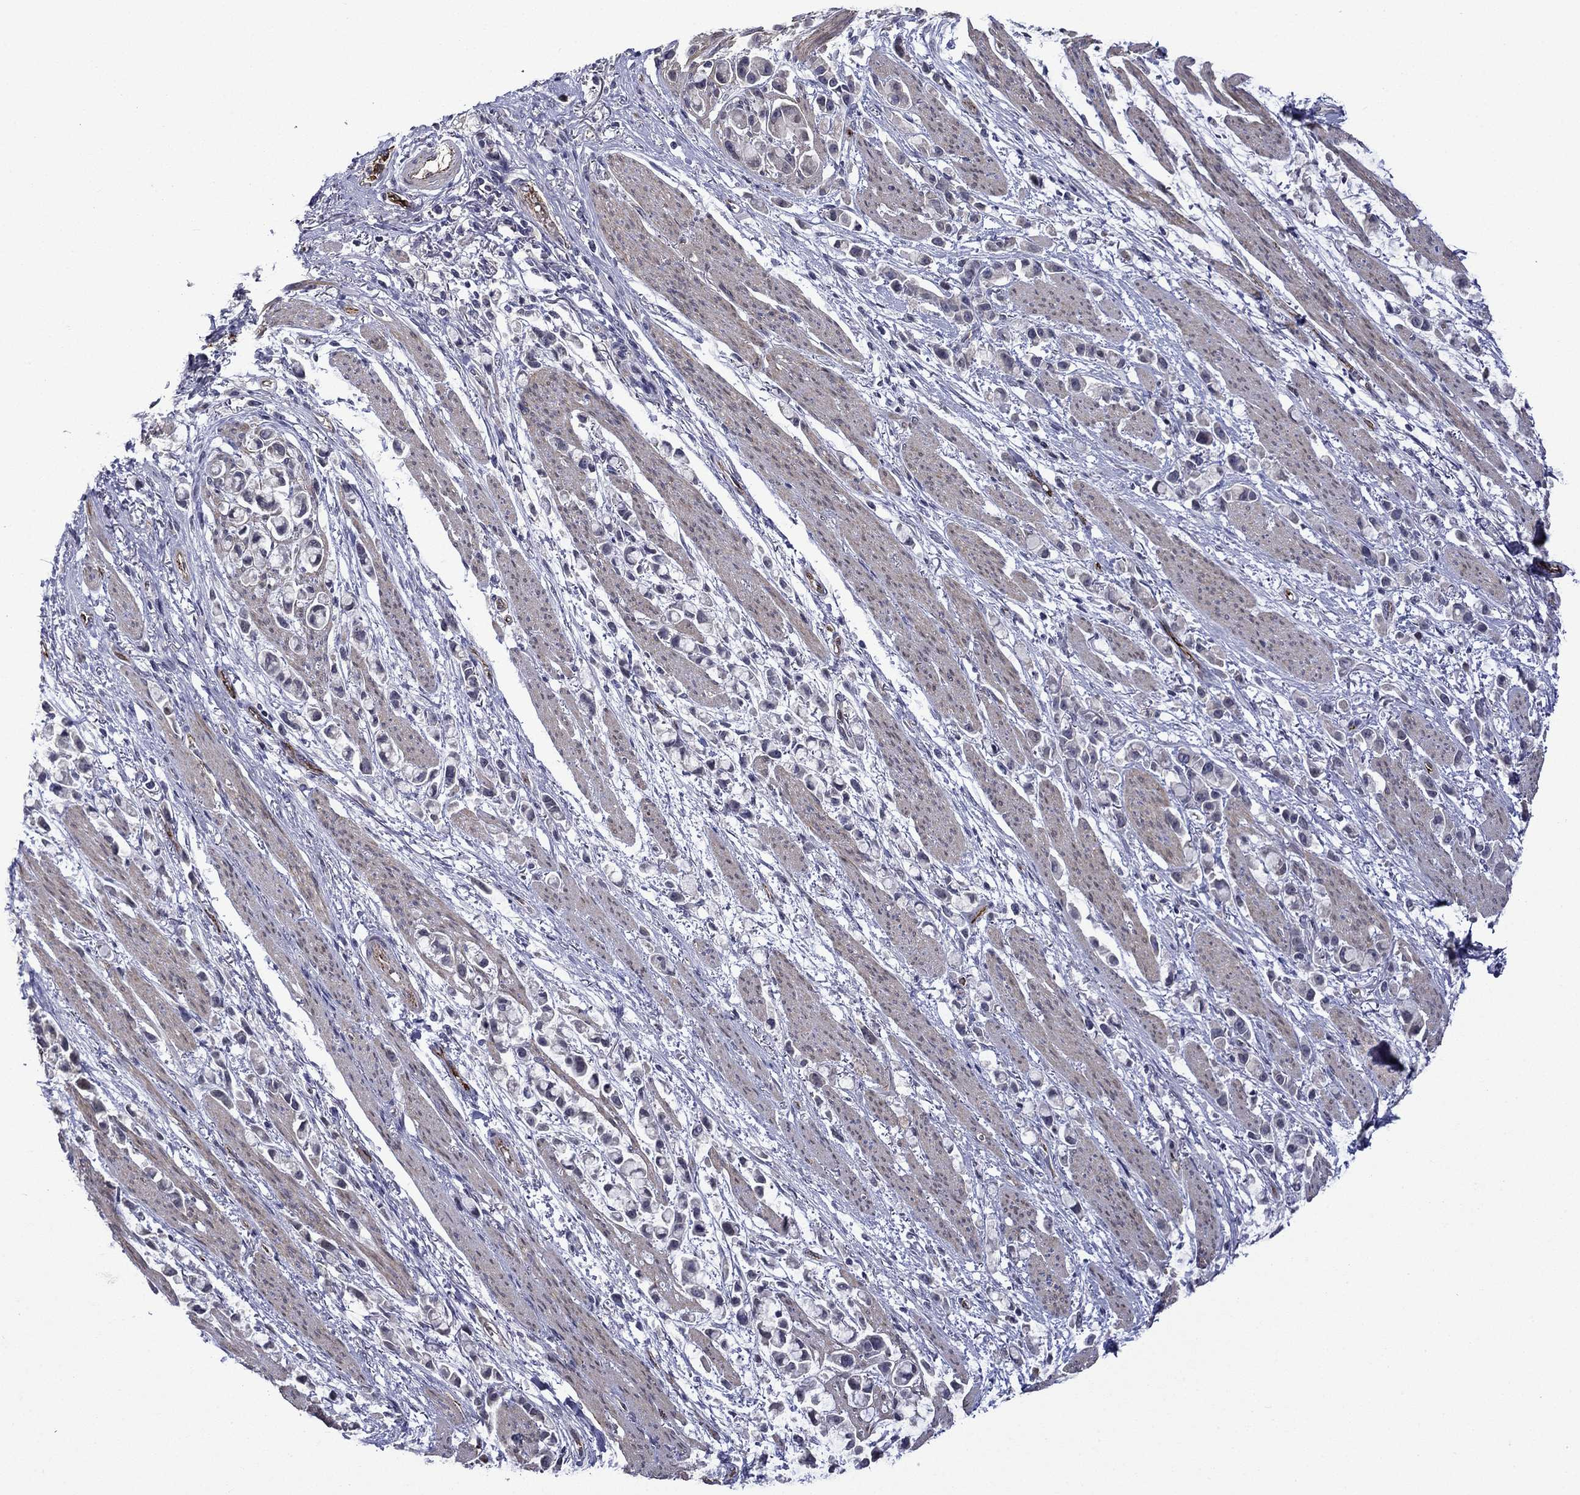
{"staining": {"intensity": "negative", "quantity": "none", "location": "none"}, "tissue": "stomach cancer", "cell_type": "Tumor cells", "image_type": "cancer", "snomed": [{"axis": "morphology", "description": "Adenocarcinoma, NOS"}, {"axis": "topography", "description": "Stomach"}], "caption": "Stomach cancer (adenocarcinoma) stained for a protein using immunohistochemistry (IHC) exhibits no expression tumor cells.", "gene": "SLITRK1", "patient": {"sex": "female", "age": 81}}